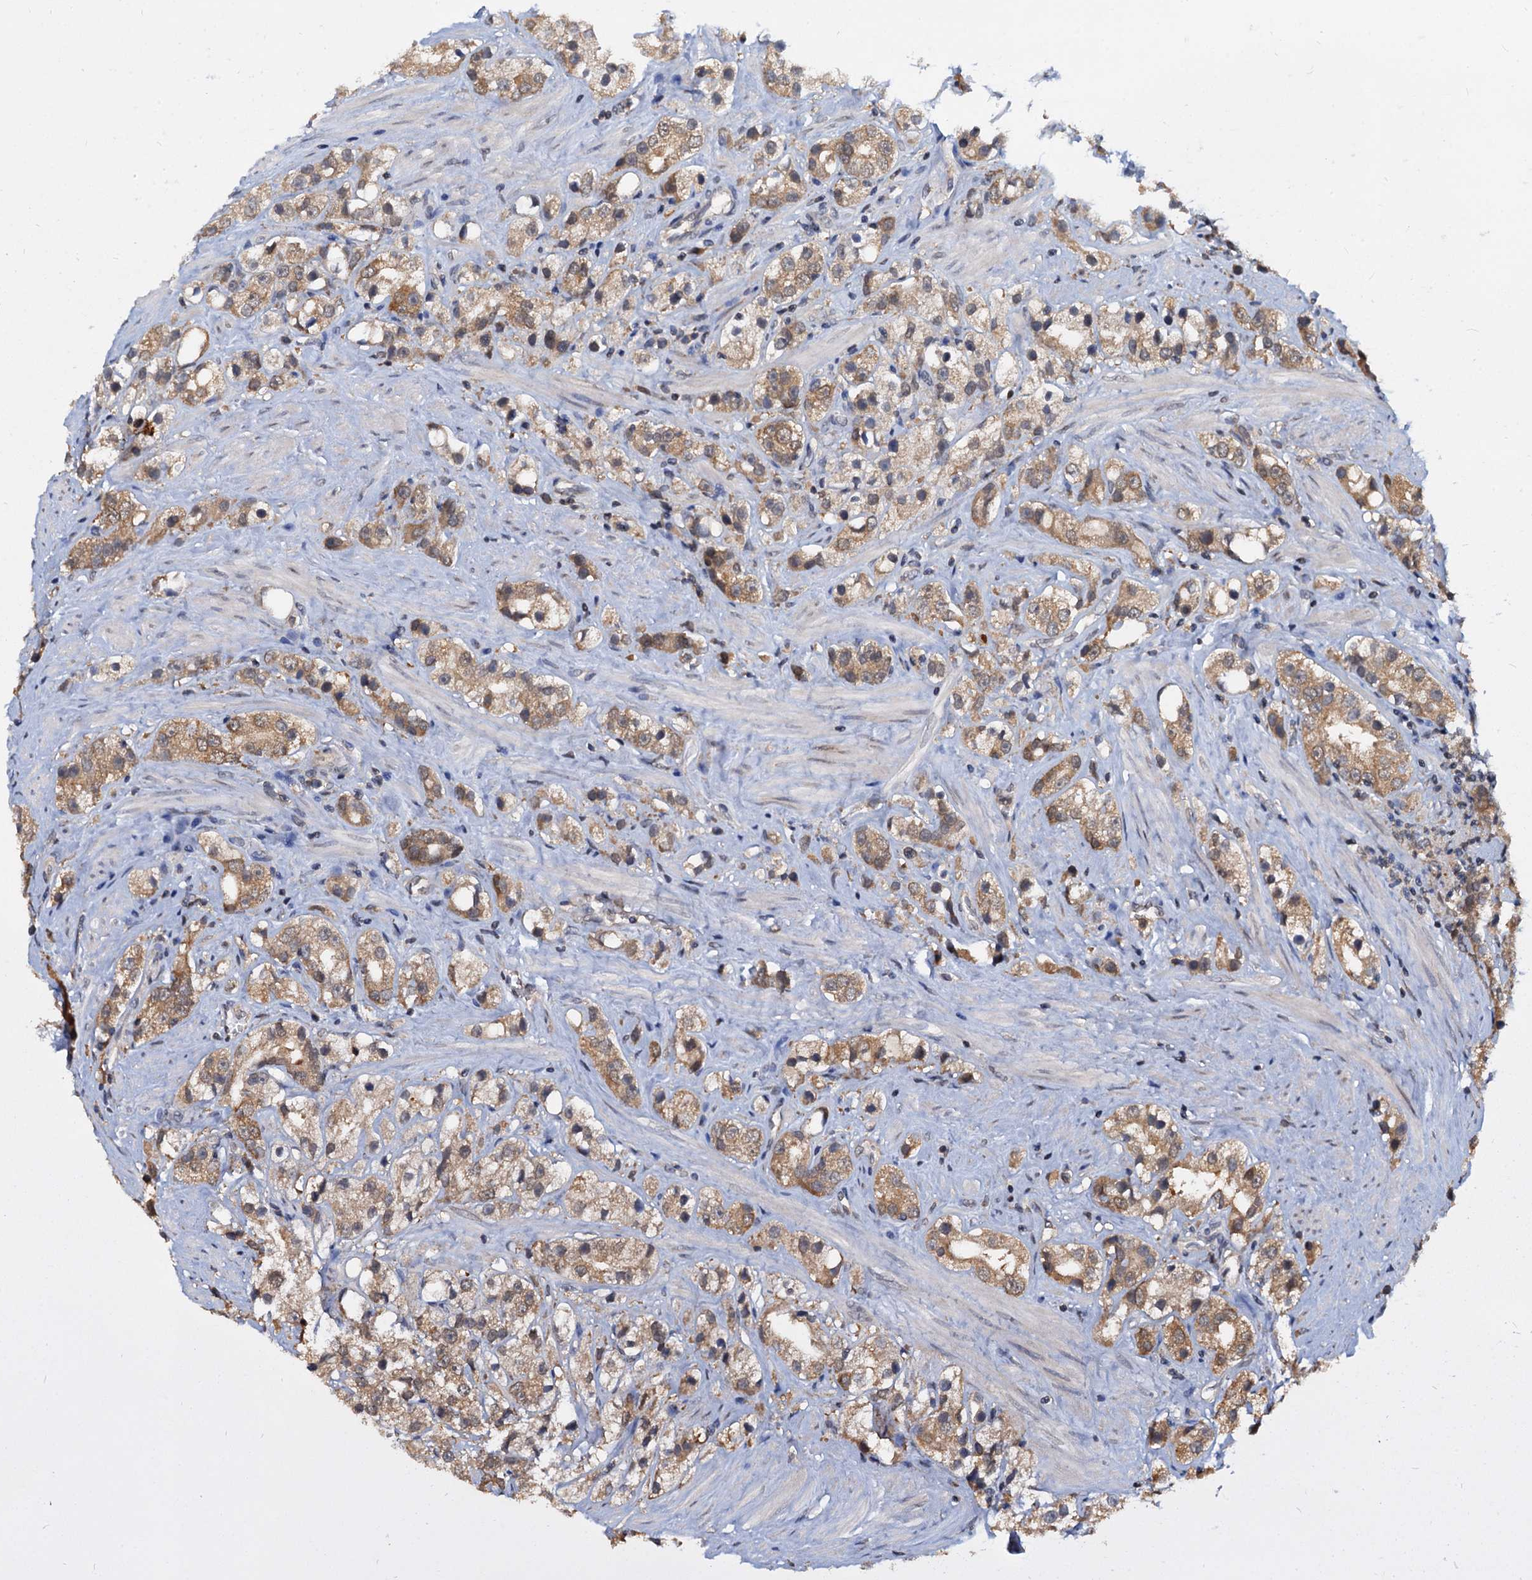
{"staining": {"intensity": "moderate", "quantity": ">75%", "location": "cytoplasmic/membranous"}, "tissue": "prostate cancer", "cell_type": "Tumor cells", "image_type": "cancer", "snomed": [{"axis": "morphology", "description": "Adenocarcinoma, NOS"}, {"axis": "topography", "description": "Prostate"}], "caption": "A micrograph showing moderate cytoplasmic/membranous expression in about >75% of tumor cells in prostate cancer, as visualized by brown immunohistochemical staining.", "gene": "PTGES3", "patient": {"sex": "male", "age": 79}}